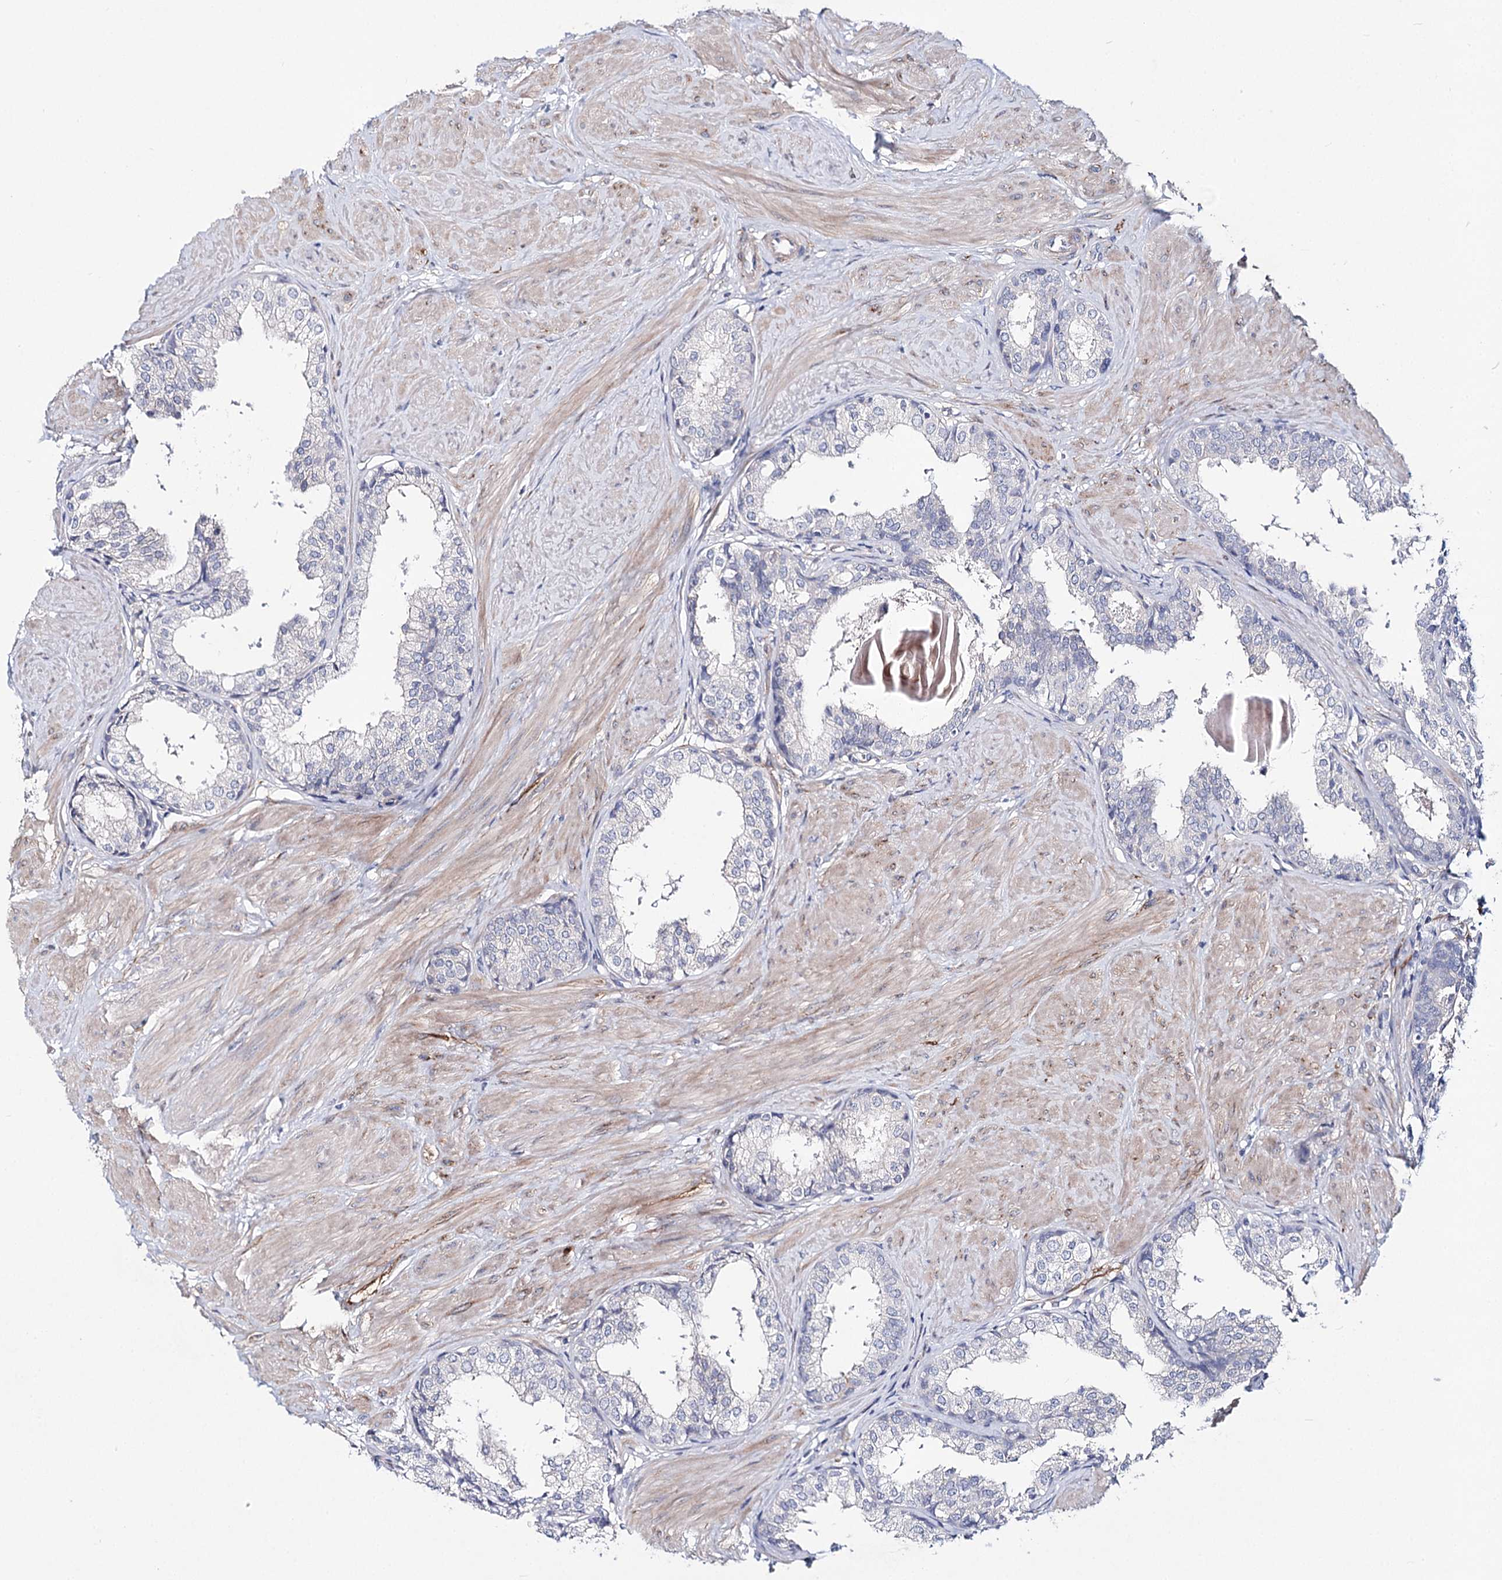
{"staining": {"intensity": "negative", "quantity": "none", "location": "none"}, "tissue": "prostate", "cell_type": "Glandular cells", "image_type": "normal", "snomed": [{"axis": "morphology", "description": "Normal tissue, NOS"}, {"axis": "topography", "description": "Prostate"}], "caption": "A high-resolution micrograph shows IHC staining of benign prostate, which displays no significant expression in glandular cells. Brightfield microscopy of IHC stained with DAB (3,3'-diaminobenzidine) (brown) and hematoxylin (blue), captured at high magnification.", "gene": "TEX12", "patient": {"sex": "male", "age": 48}}